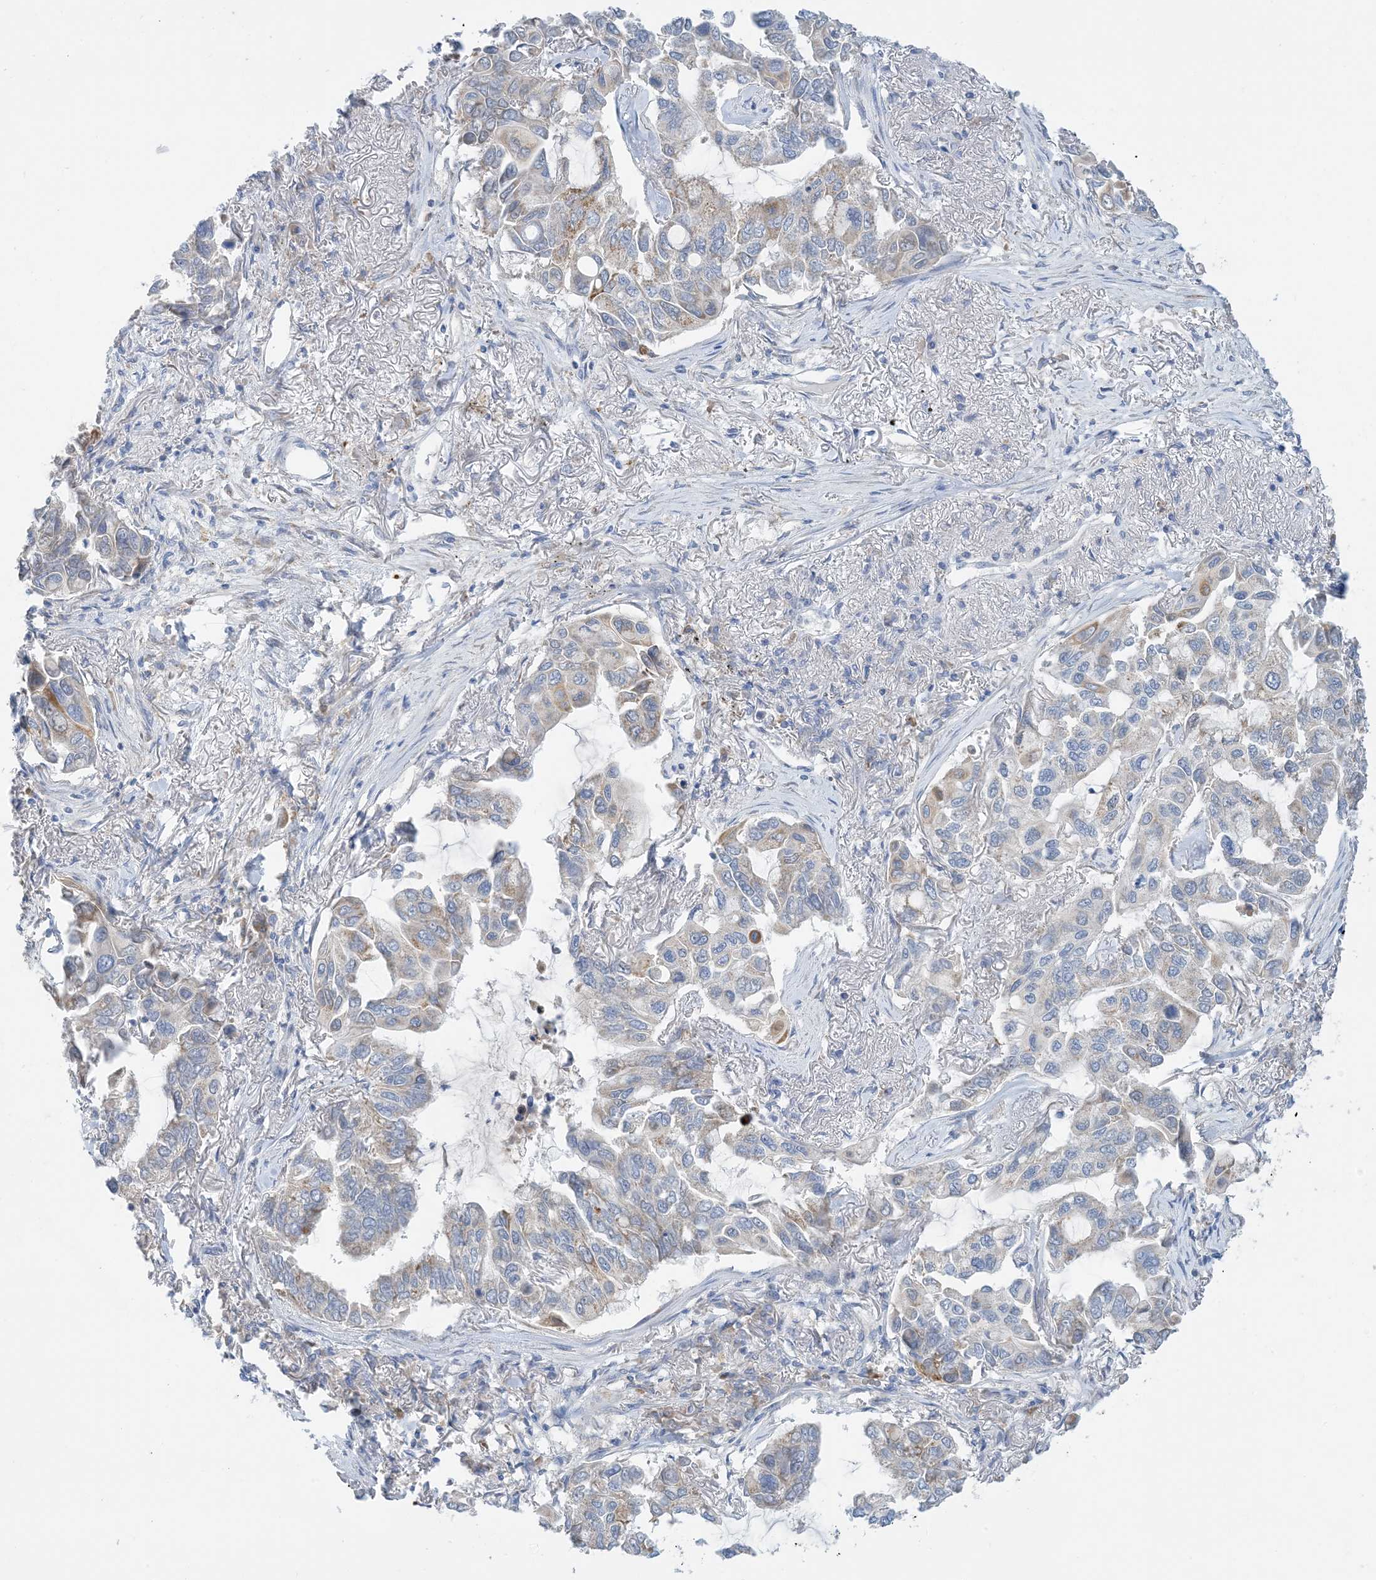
{"staining": {"intensity": "weak", "quantity": "<25%", "location": "cytoplasmic/membranous"}, "tissue": "lung cancer", "cell_type": "Tumor cells", "image_type": "cancer", "snomed": [{"axis": "morphology", "description": "Adenocarcinoma, NOS"}, {"axis": "topography", "description": "Lung"}], "caption": "This is an immunohistochemistry micrograph of human lung adenocarcinoma. There is no expression in tumor cells.", "gene": "ZCCHC18", "patient": {"sex": "male", "age": 64}}